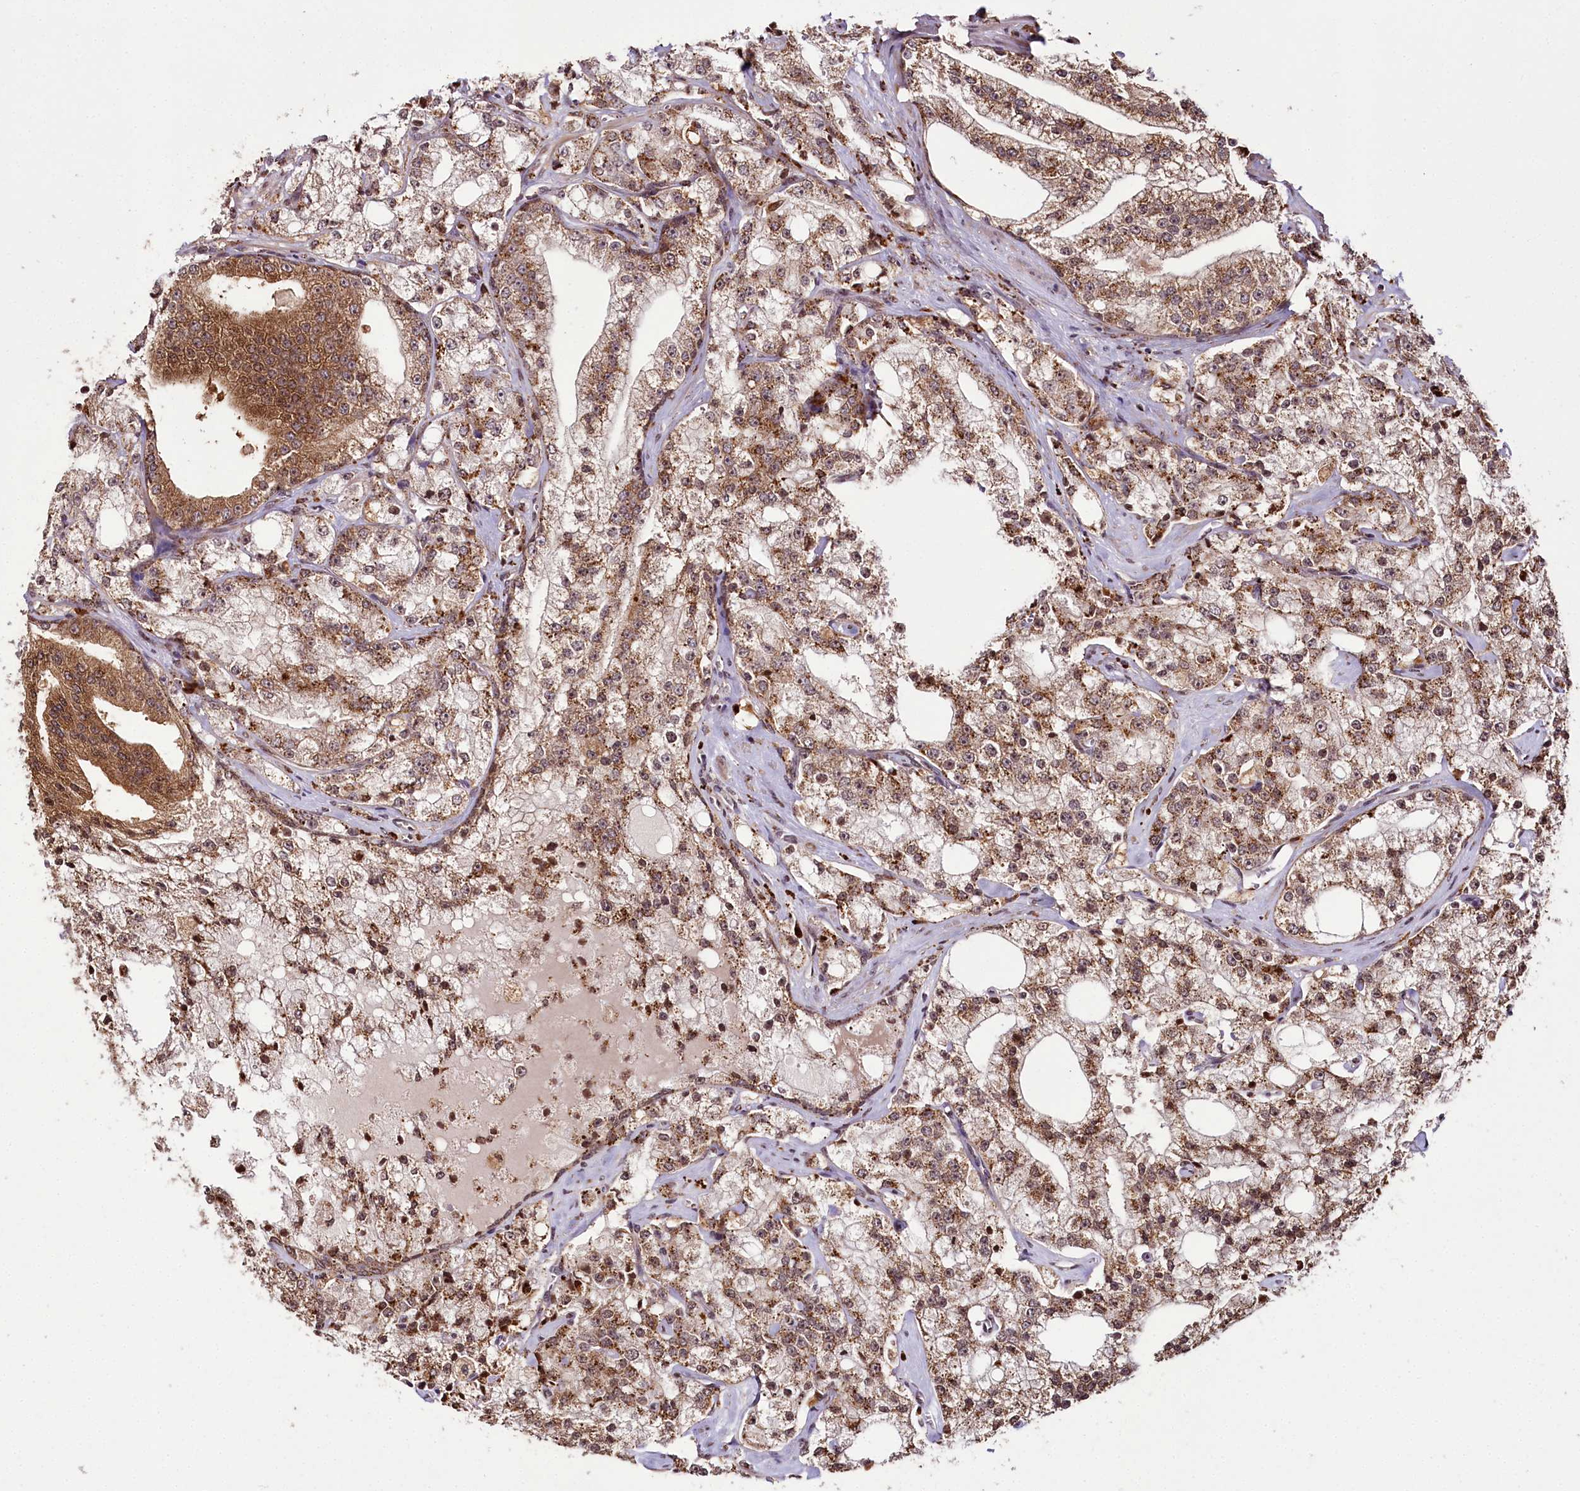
{"staining": {"intensity": "moderate", "quantity": ">75%", "location": "cytoplasmic/membranous,nuclear"}, "tissue": "prostate cancer", "cell_type": "Tumor cells", "image_type": "cancer", "snomed": [{"axis": "morphology", "description": "Adenocarcinoma, High grade"}, {"axis": "topography", "description": "Prostate"}], "caption": "Tumor cells display moderate cytoplasmic/membranous and nuclear staining in about >75% of cells in prostate cancer.", "gene": "HOXC8", "patient": {"sex": "male", "age": 64}}